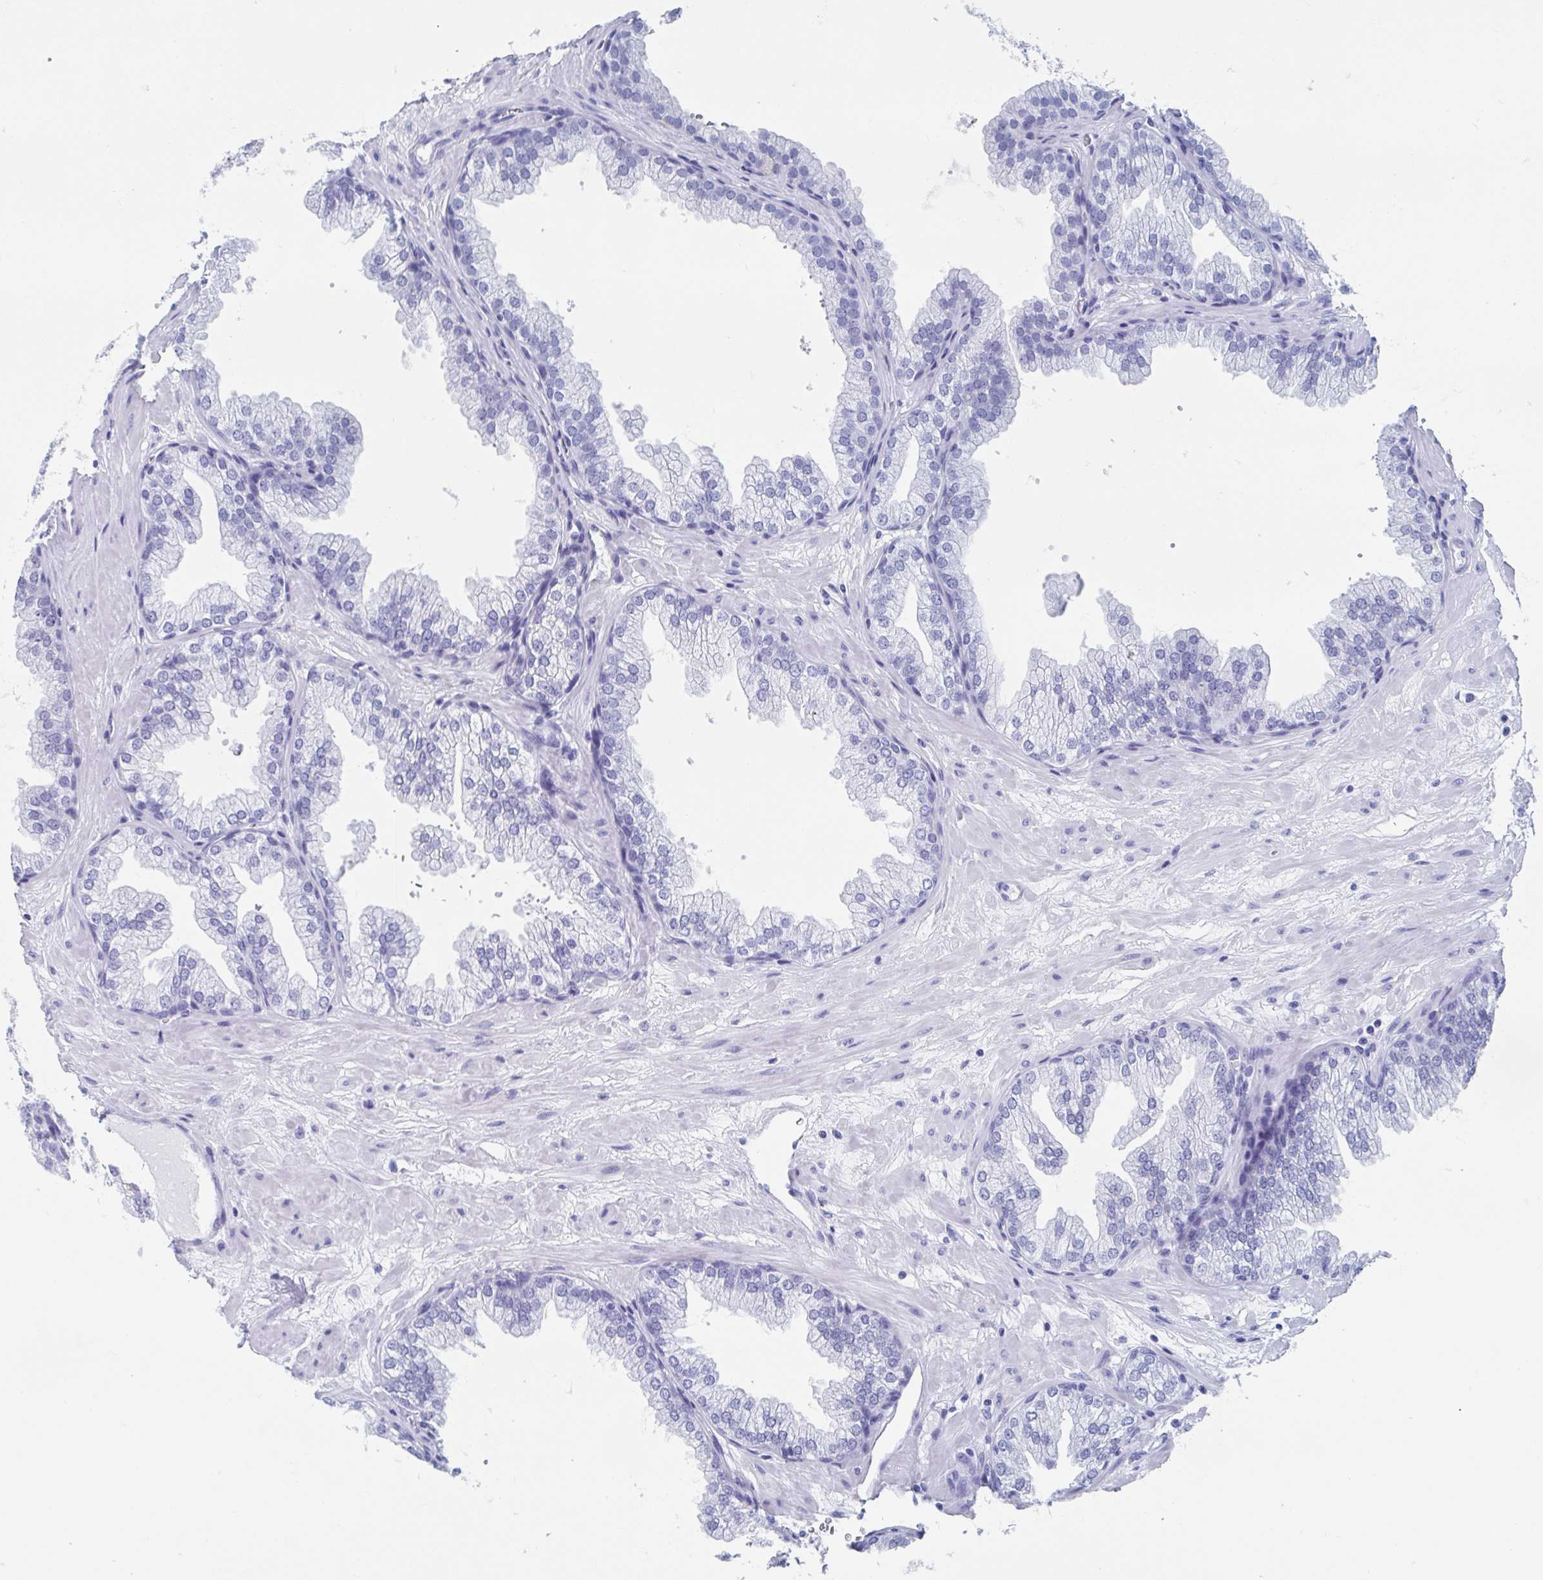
{"staining": {"intensity": "negative", "quantity": "none", "location": "none"}, "tissue": "prostate", "cell_type": "Glandular cells", "image_type": "normal", "snomed": [{"axis": "morphology", "description": "Normal tissue, NOS"}, {"axis": "topography", "description": "Prostate"}], "caption": "The IHC image has no significant positivity in glandular cells of prostate. Nuclei are stained in blue.", "gene": "HDGFL1", "patient": {"sex": "male", "age": 37}}